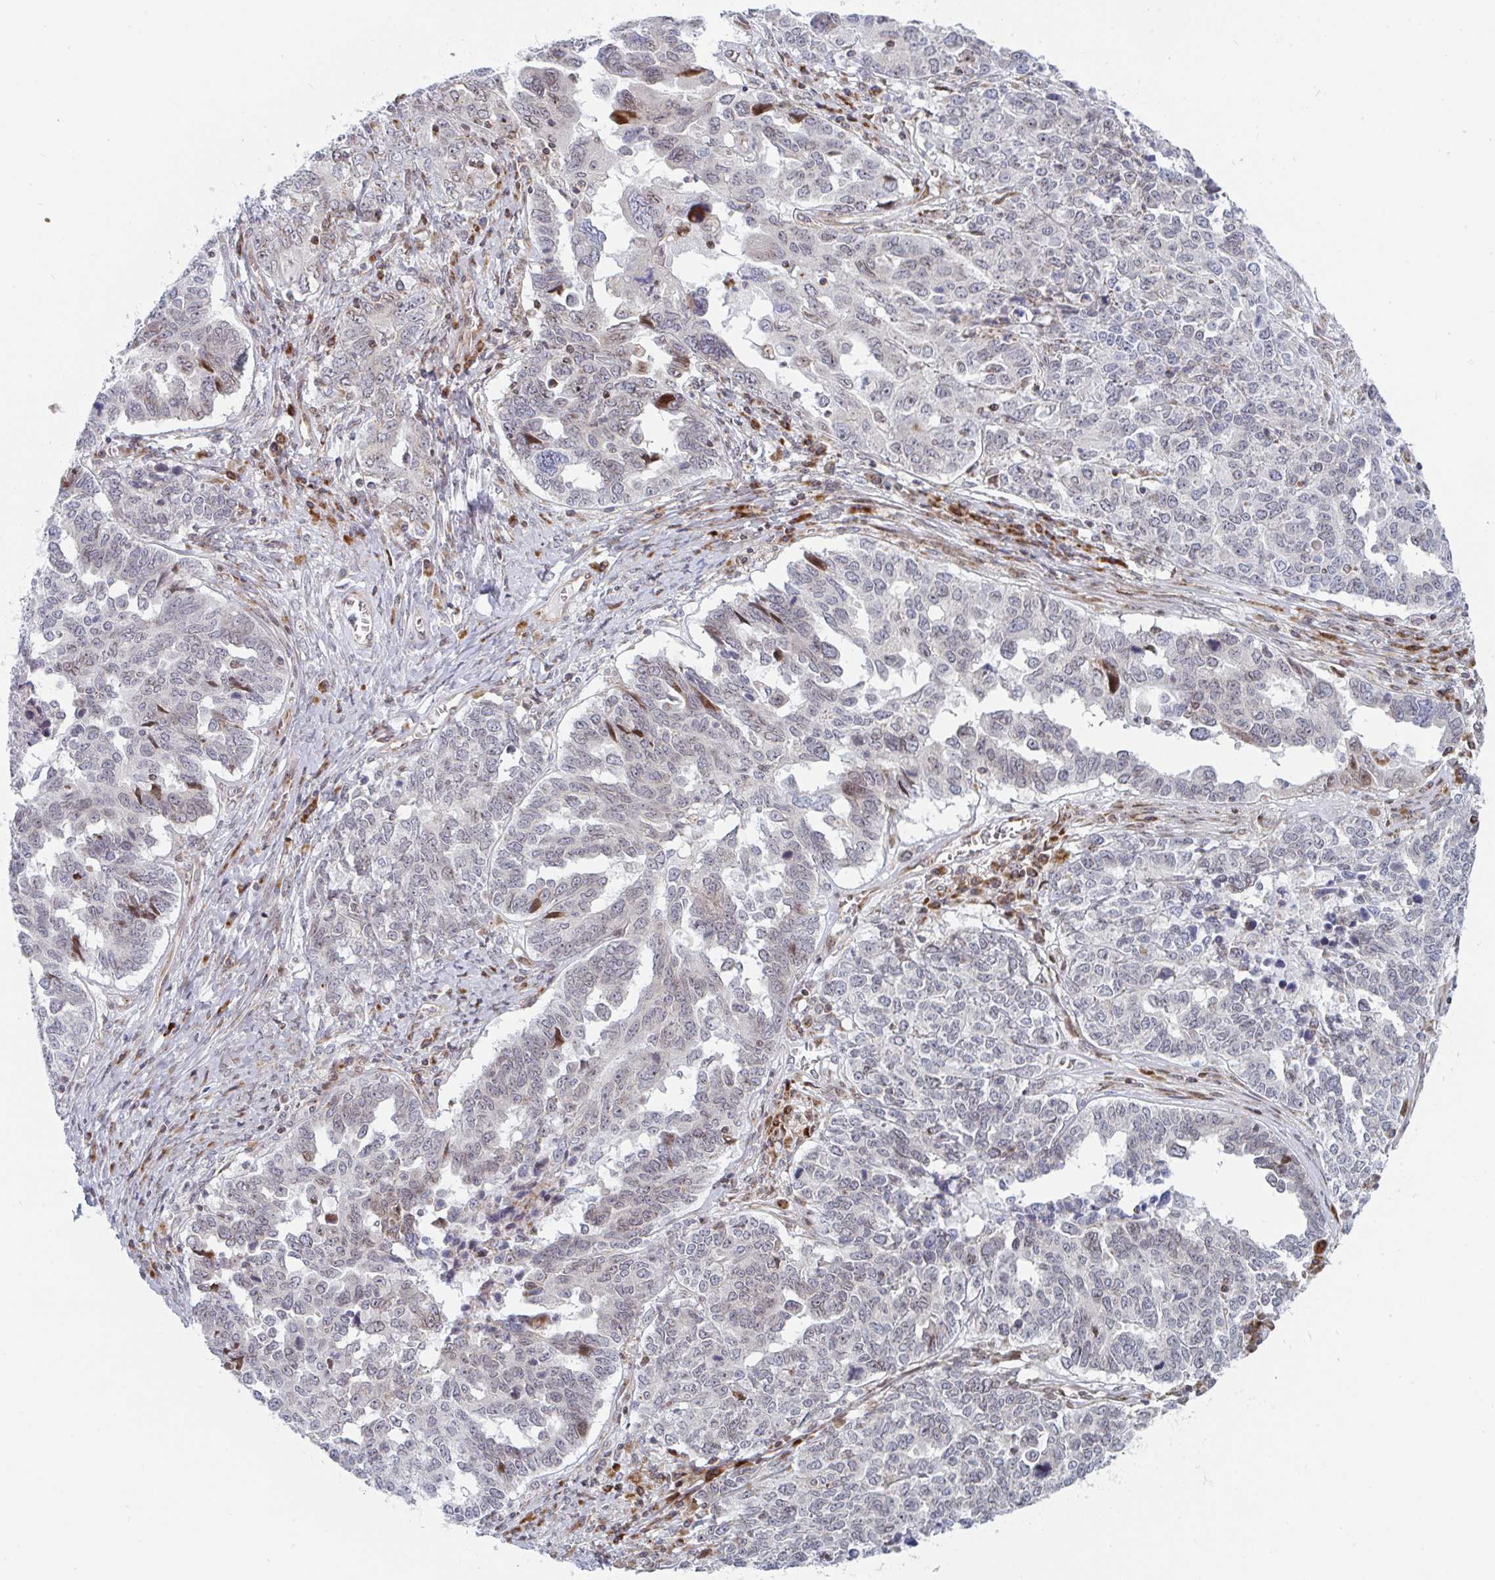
{"staining": {"intensity": "negative", "quantity": "none", "location": "none"}, "tissue": "ovarian cancer", "cell_type": "Tumor cells", "image_type": "cancer", "snomed": [{"axis": "morphology", "description": "Carcinoma, endometroid"}, {"axis": "topography", "description": "Ovary"}], "caption": "Immunohistochemistry histopathology image of neoplastic tissue: human ovarian cancer stained with DAB shows no significant protein staining in tumor cells. Nuclei are stained in blue.", "gene": "PRKCH", "patient": {"sex": "female", "age": 62}}